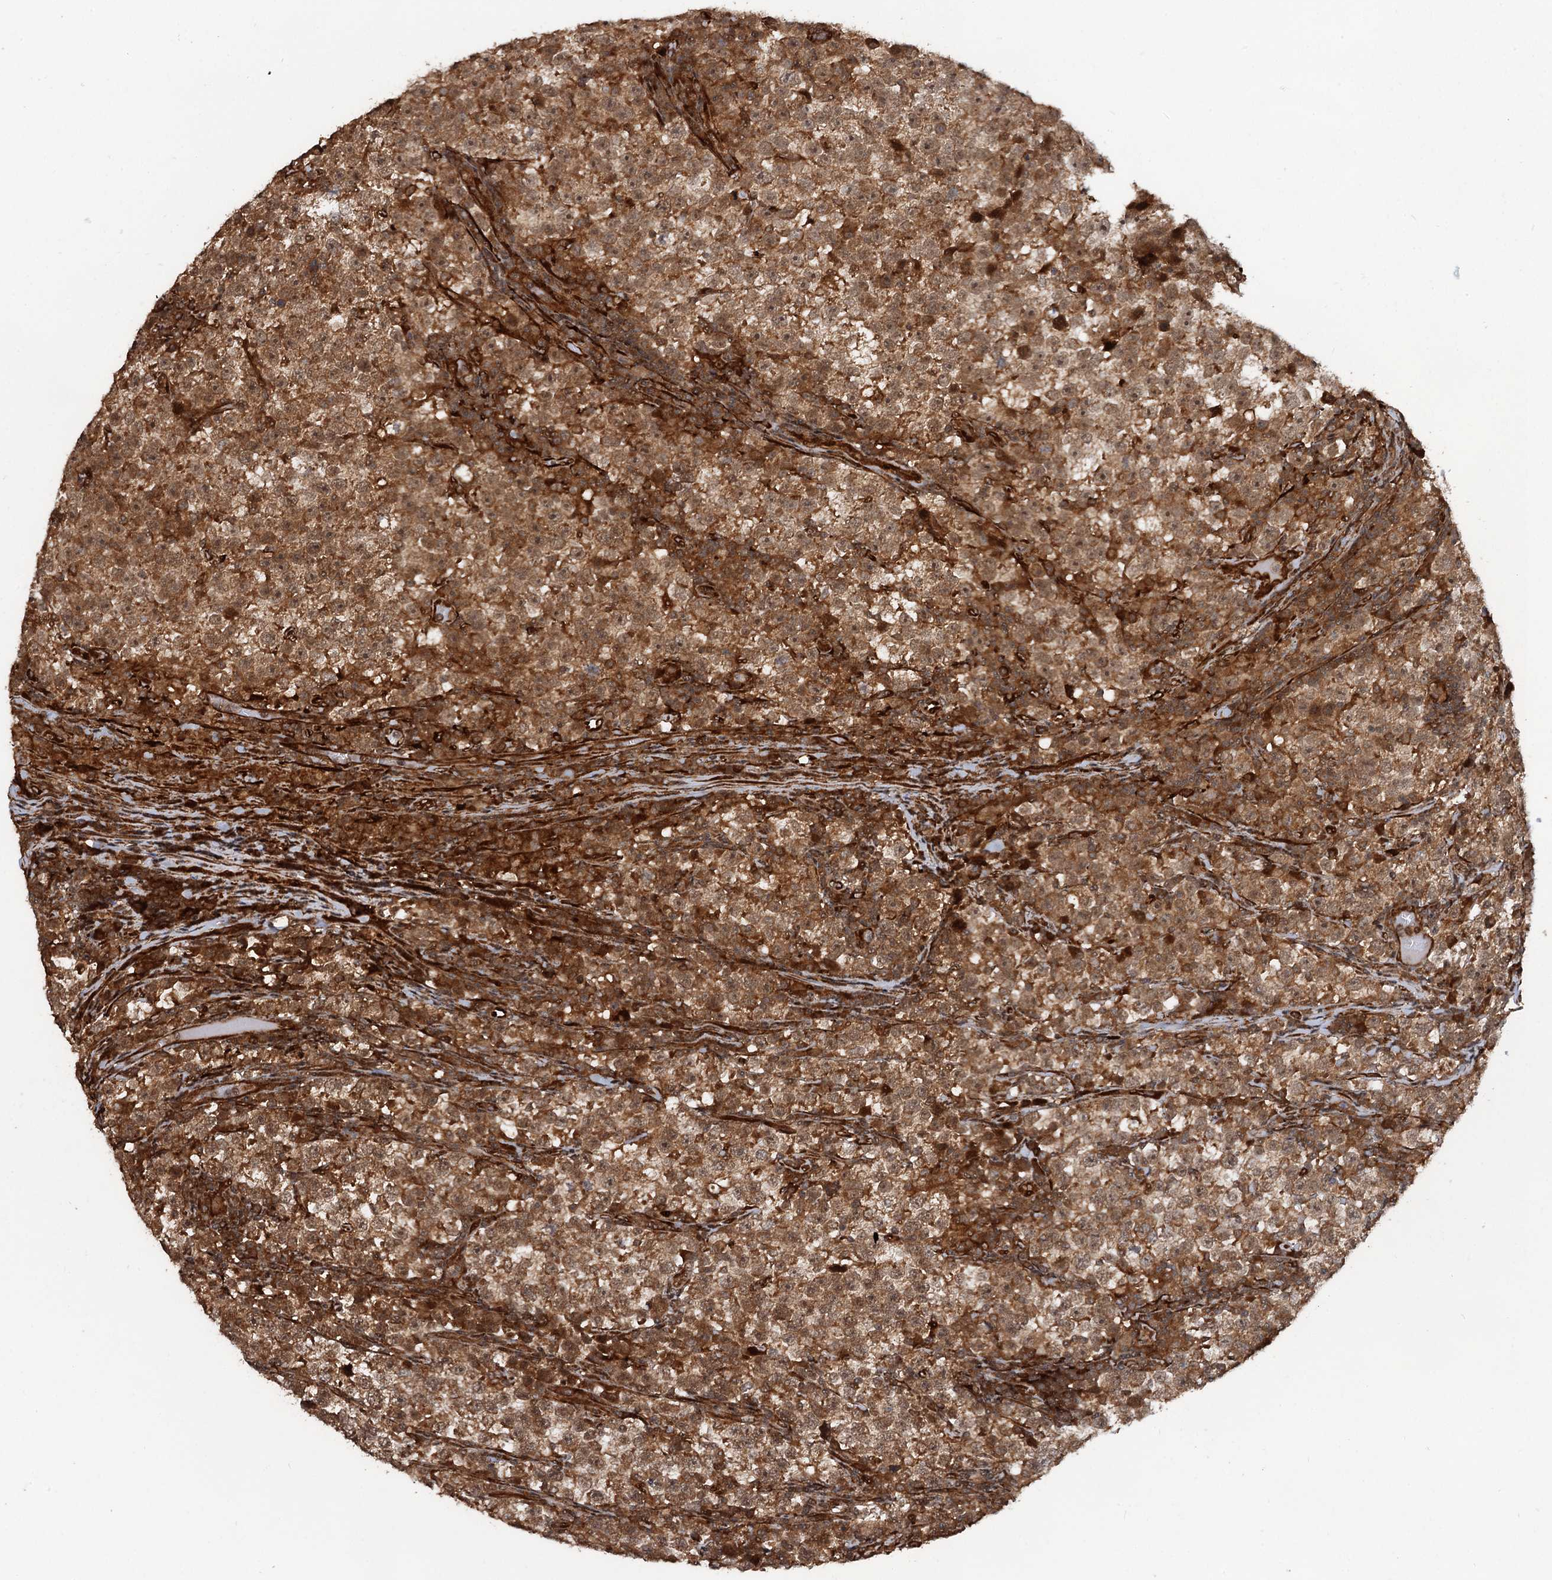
{"staining": {"intensity": "moderate", "quantity": ">75%", "location": "cytoplasmic/membranous,nuclear"}, "tissue": "testis cancer", "cell_type": "Tumor cells", "image_type": "cancer", "snomed": [{"axis": "morphology", "description": "Normal tissue, NOS"}, {"axis": "morphology", "description": "Seminoma, NOS"}, {"axis": "topography", "description": "Testis"}], "caption": "A high-resolution photomicrograph shows IHC staining of testis cancer, which exhibits moderate cytoplasmic/membranous and nuclear expression in about >75% of tumor cells. The staining is performed using DAB (3,3'-diaminobenzidine) brown chromogen to label protein expression. The nuclei are counter-stained blue using hematoxylin.", "gene": "SNRNP25", "patient": {"sex": "male", "age": 43}}